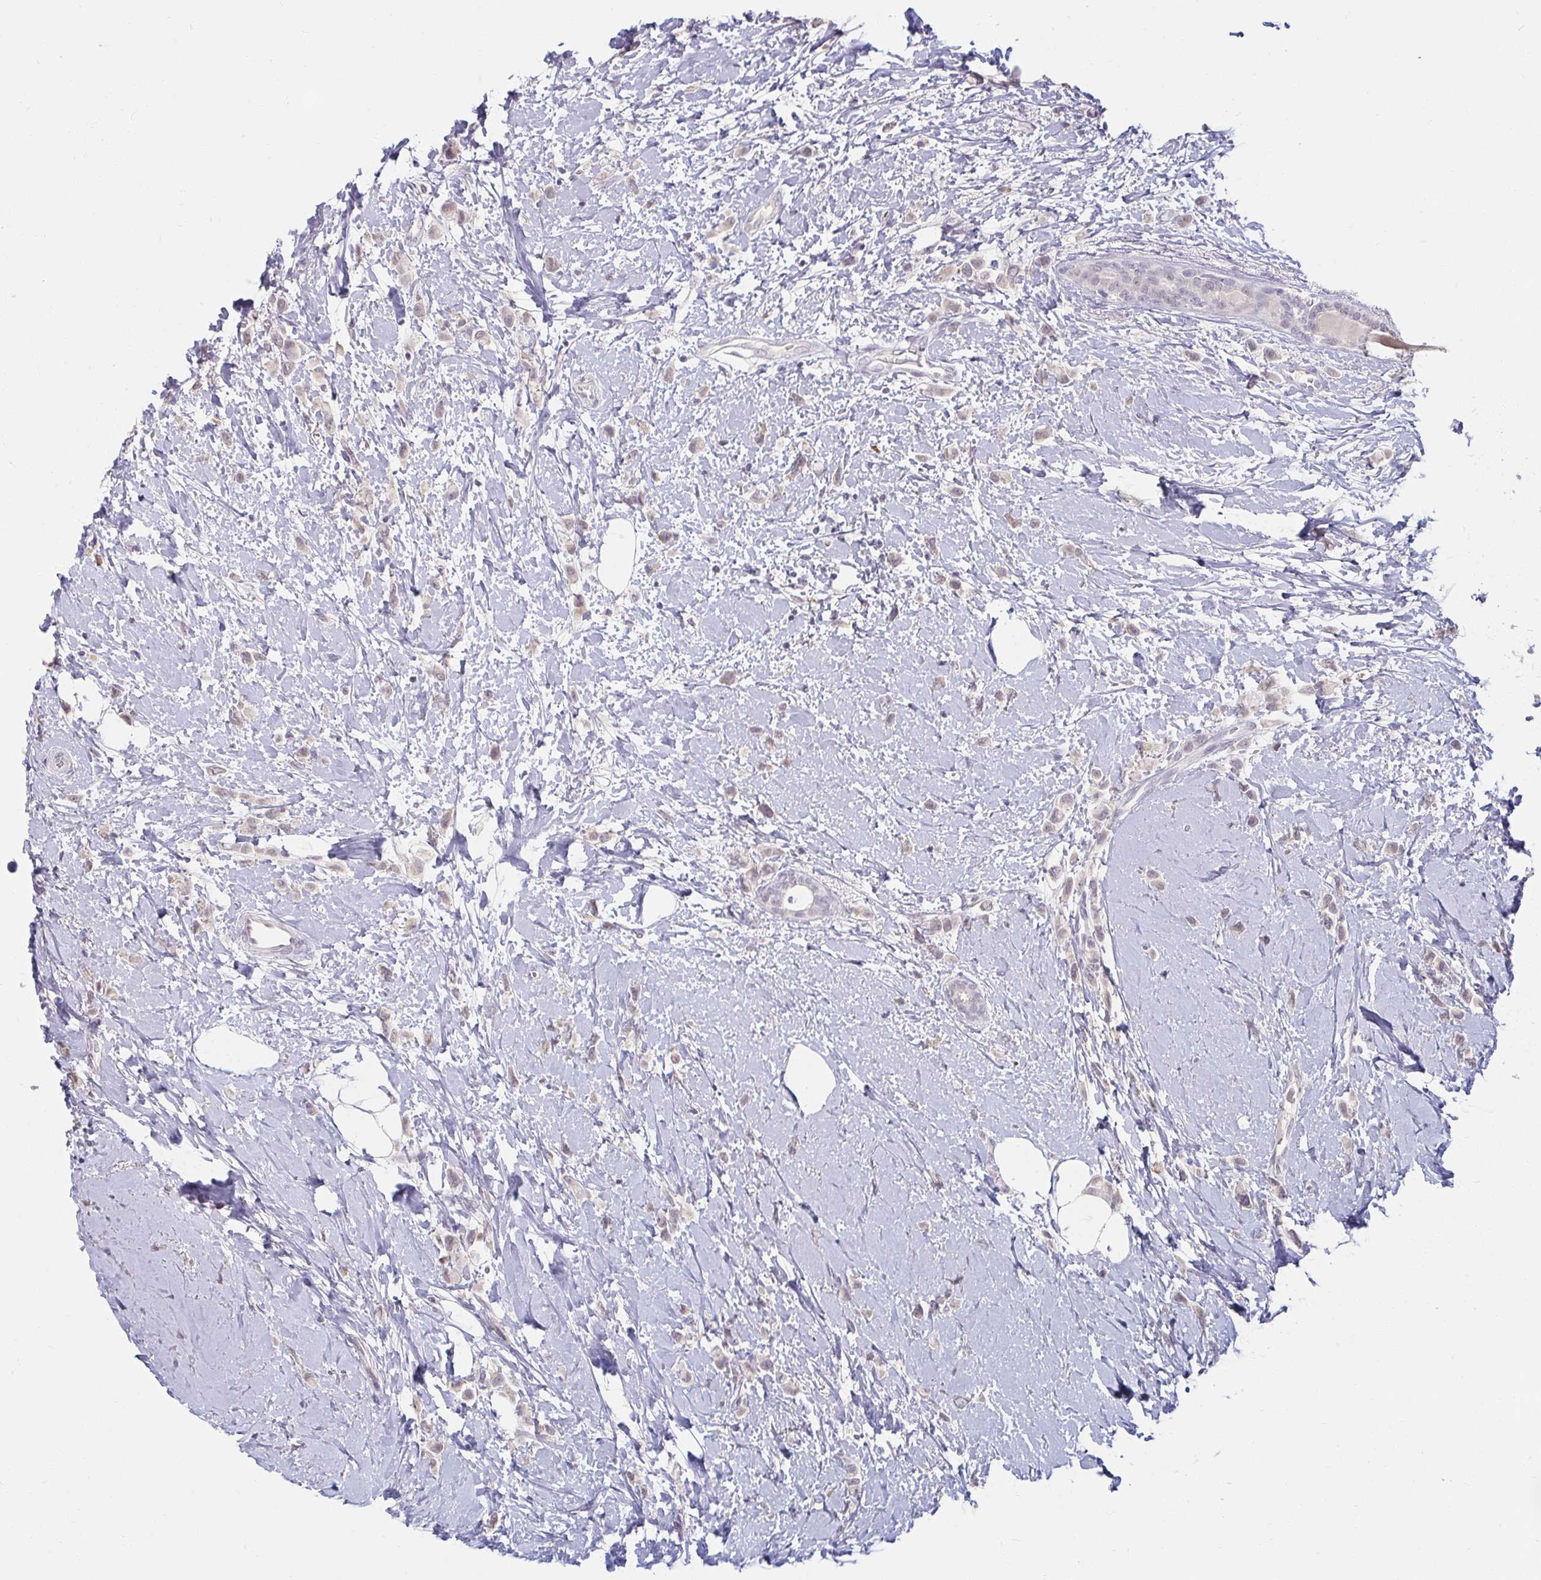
{"staining": {"intensity": "negative", "quantity": "none", "location": "none"}, "tissue": "breast cancer", "cell_type": "Tumor cells", "image_type": "cancer", "snomed": [{"axis": "morphology", "description": "Lobular carcinoma"}, {"axis": "topography", "description": "Breast"}], "caption": "There is no significant positivity in tumor cells of breast cancer (lobular carcinoma).", "gene": "DDN", "patient": {"sex": "female", "age": 66}}